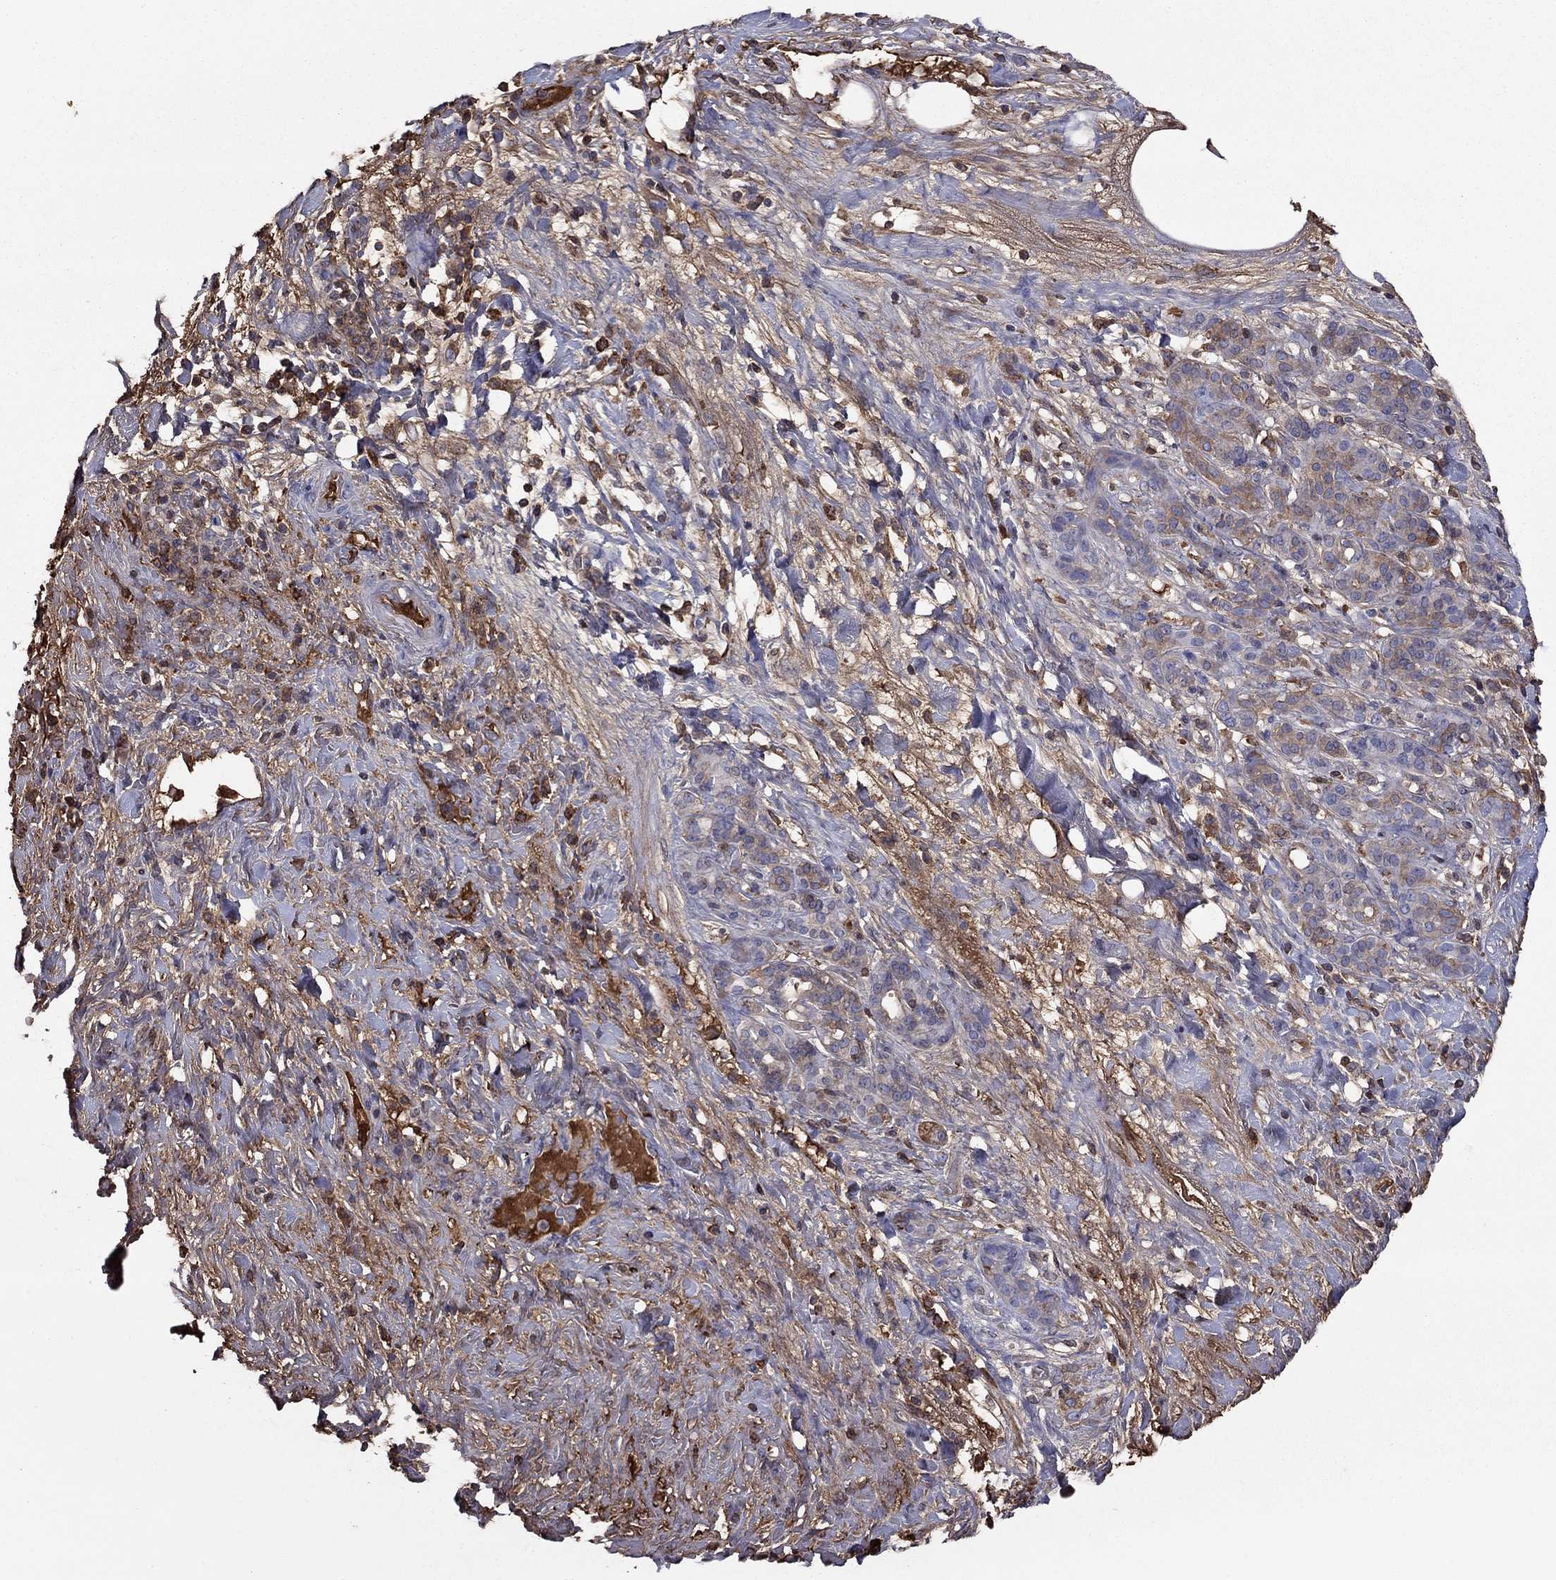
{"staining": {"intensity": "strong", "quantity": "<25%", "location": "cytoplasmic/membranous"}, "tissue": "pancreatic cancer", "cell_type": "Tumor cells", "image_type": "cancer", "snomed": [{"axis": "morphology", "description": "Adenocarcinoma, NOS"}, {"axis": "topography", "description": "Pancreas"}], "caption": "Pancreatic adenocarcinoma stained with immunohistochemistry exhibits strong cytoplasmic/membranous staining in about <25% of tumor cells.", "gene": "HPX", "patient": {"sex": "male", "age": 44}}